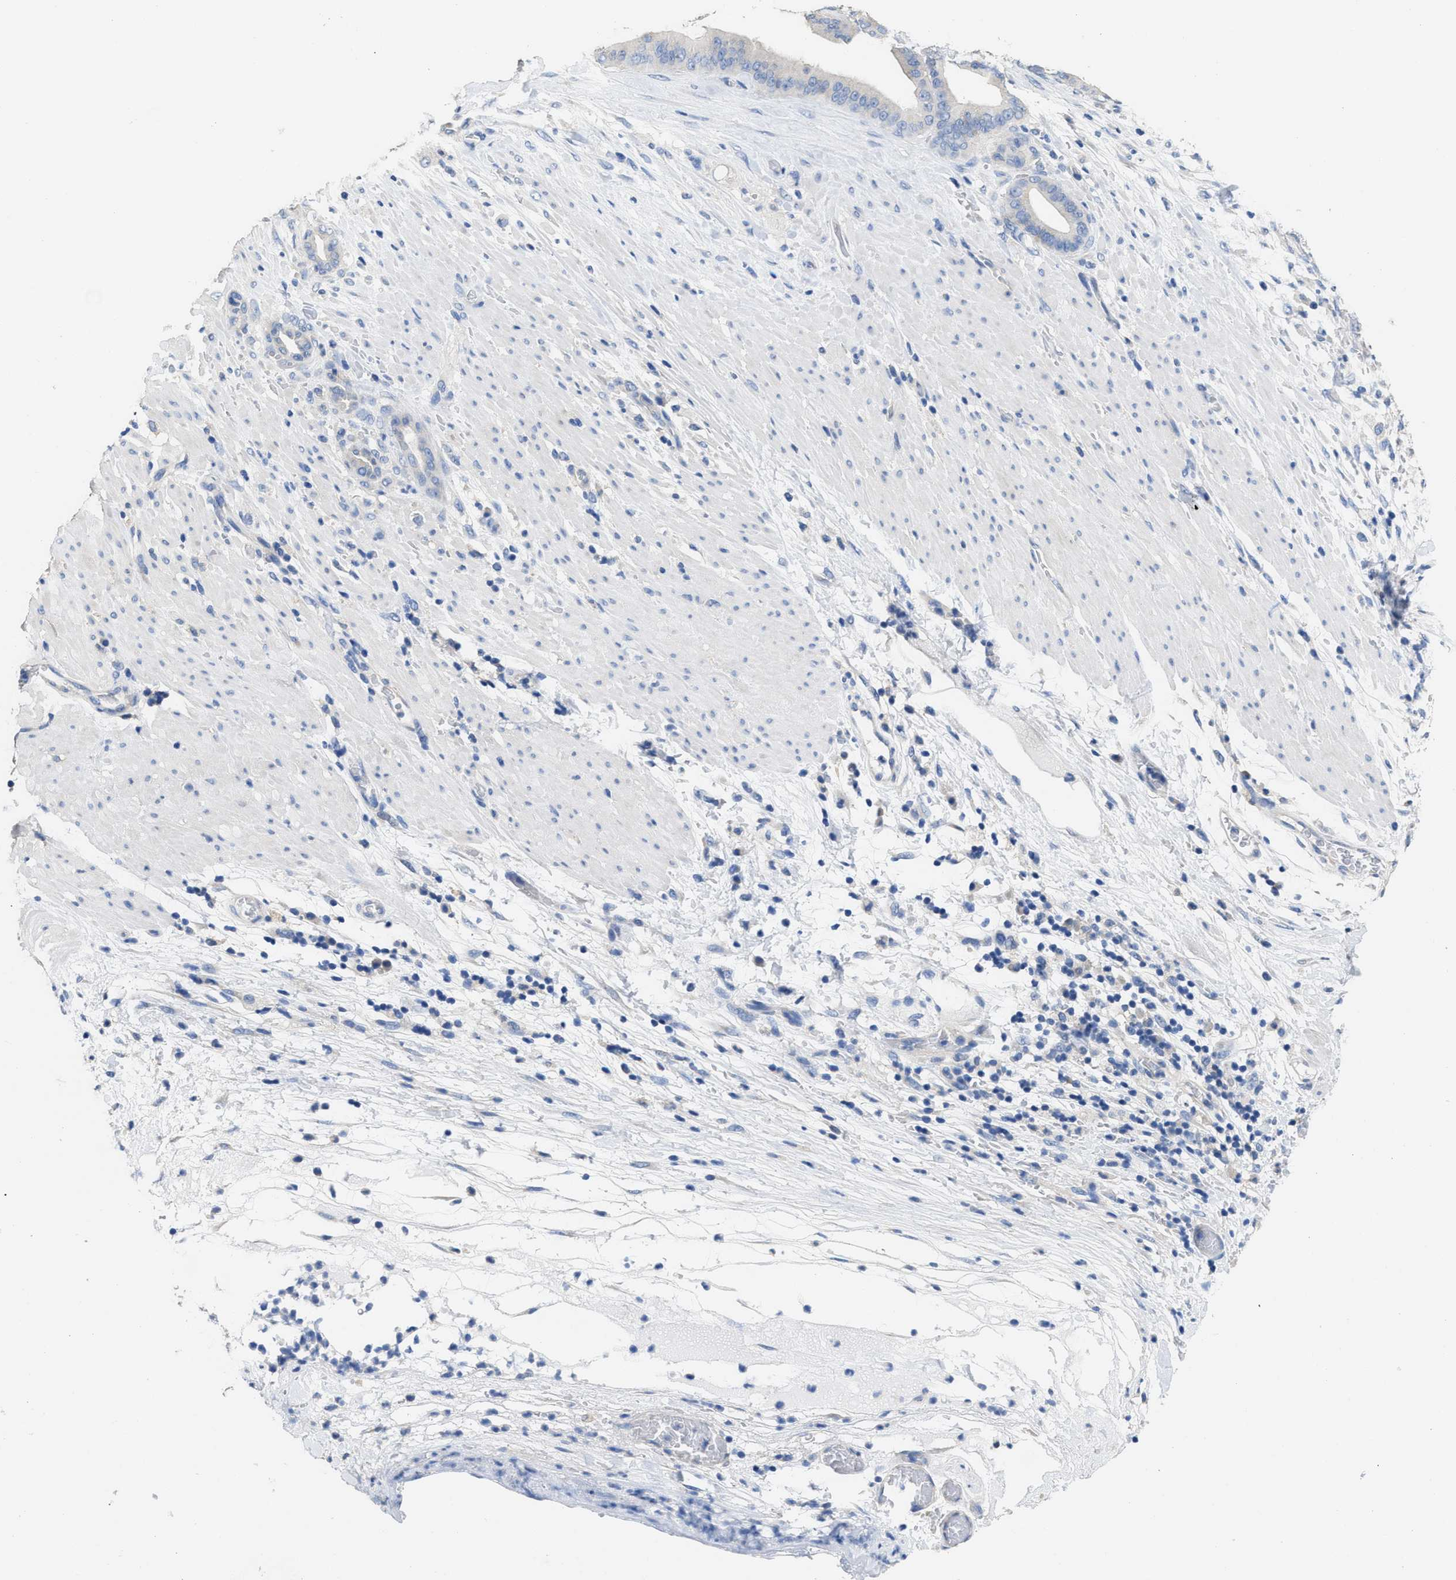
{"staining": {"intensity": "negative", "quantity": "none", "location": "none"}, "tissue": "pancreatic cancer", "cell_type": "Tumor cells", "image_type": "cancer", "snomed": [{"axis": "morphology", "description": "Adenocarcinoma, NOS"}, {"axis": "topography", "description": "Pancreas"}], "caption": "Immunohistochemistry image of human pancreatic adenocarcinoma stained for a protein (brown), which shows no expression in tumor cells. (Brightfield microscopy of DAB IHC at high magnification).", "gene": "CA9", "patient": {"sex": "male", "age": 63}}